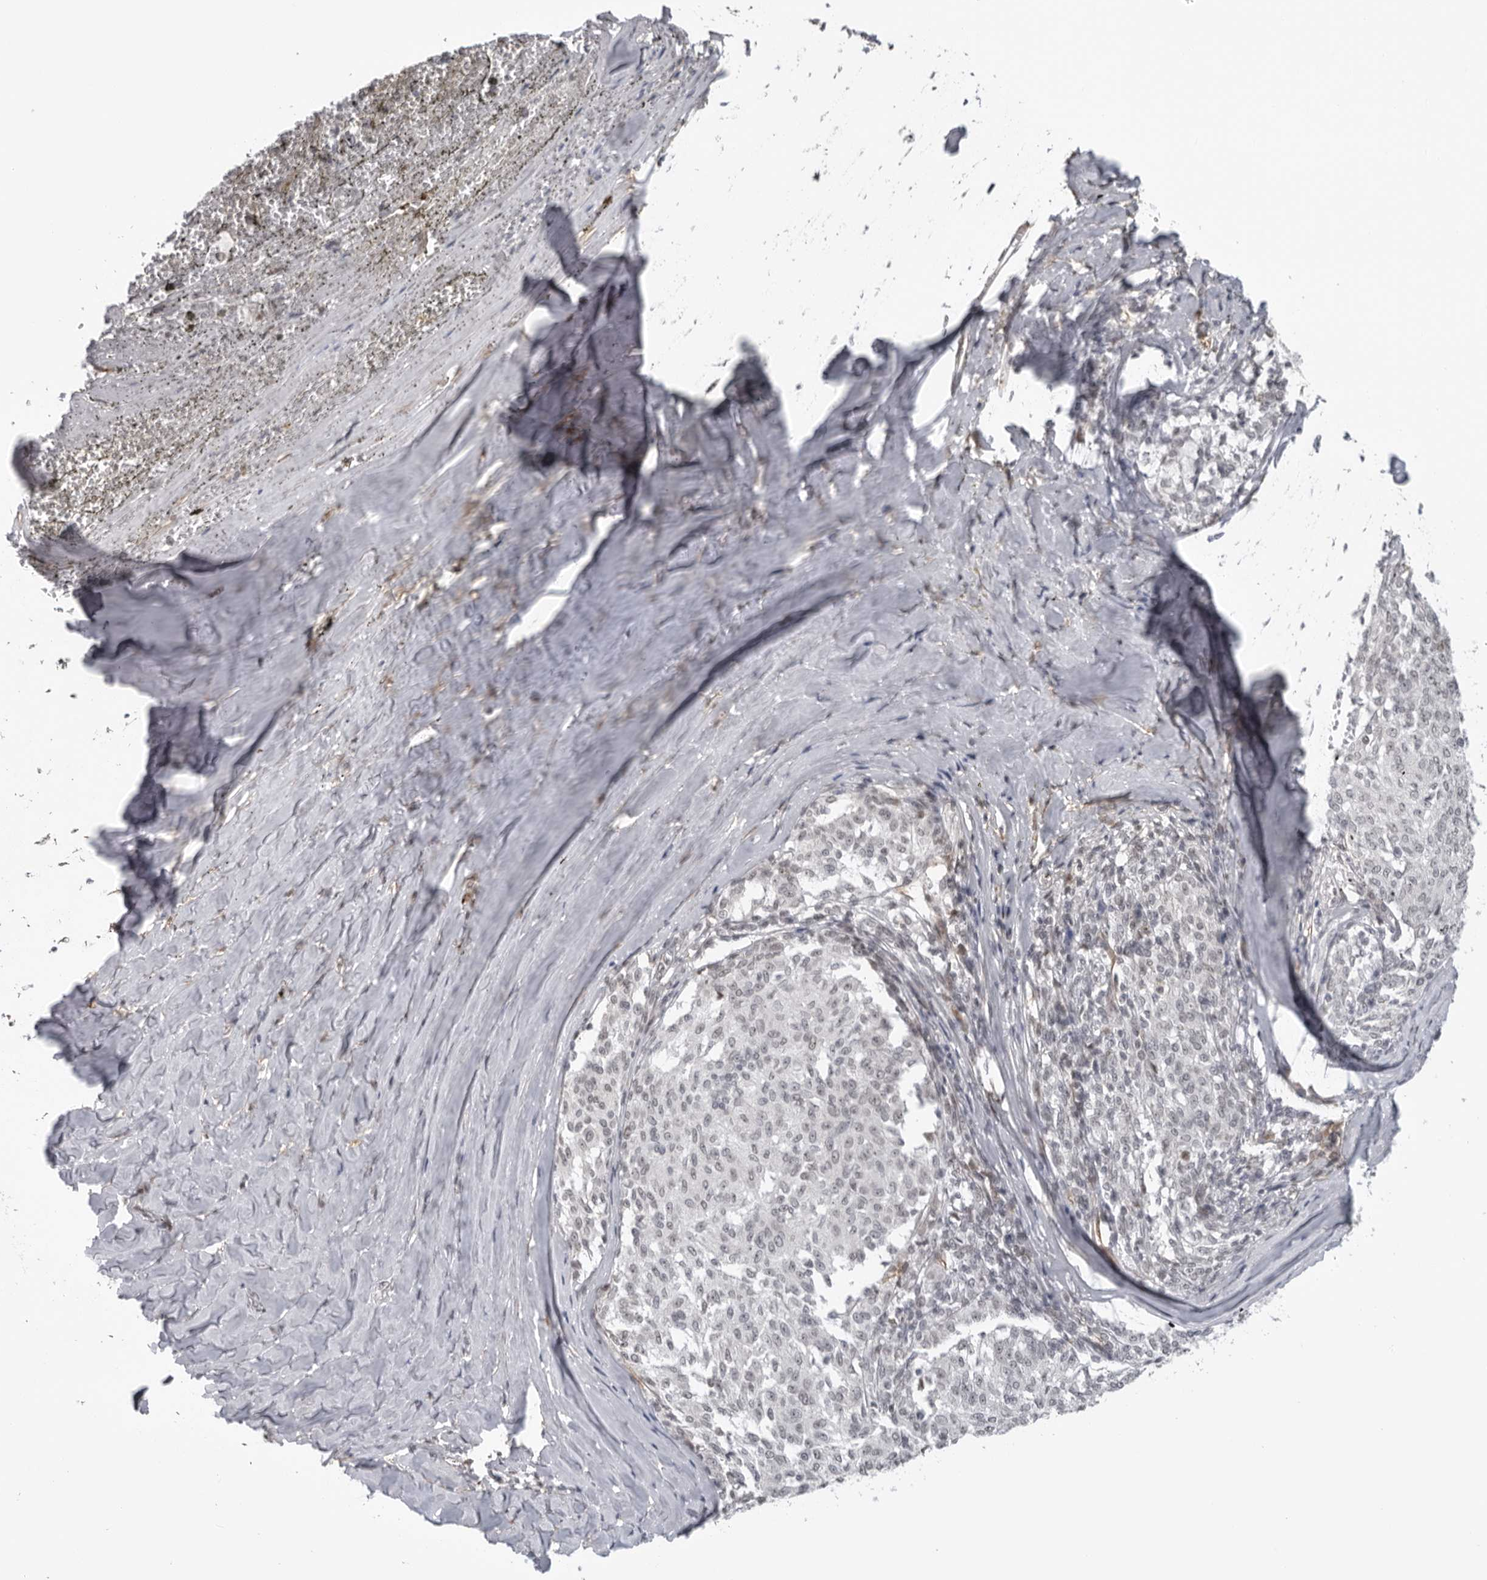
{"staining": {"intensity": "negative", "quantity": "none", "location": "none"}, "tissue": "melanoma", "cell_type": "Tumor cells", "image_type": "cancer", "snomed": [{"axis": "morphology", "description": "Malignant melanoma, NOS"}, {"axis": "topography", "description": "Skin"}], "caption": "Malignant melanoma was stained to show a protein in brown. There is no significant staining in tumor cells. (IHC, brightfield microscopy, high magnification).", "gene": "MAF", "patient": {"sex": "female", "age": 72}}